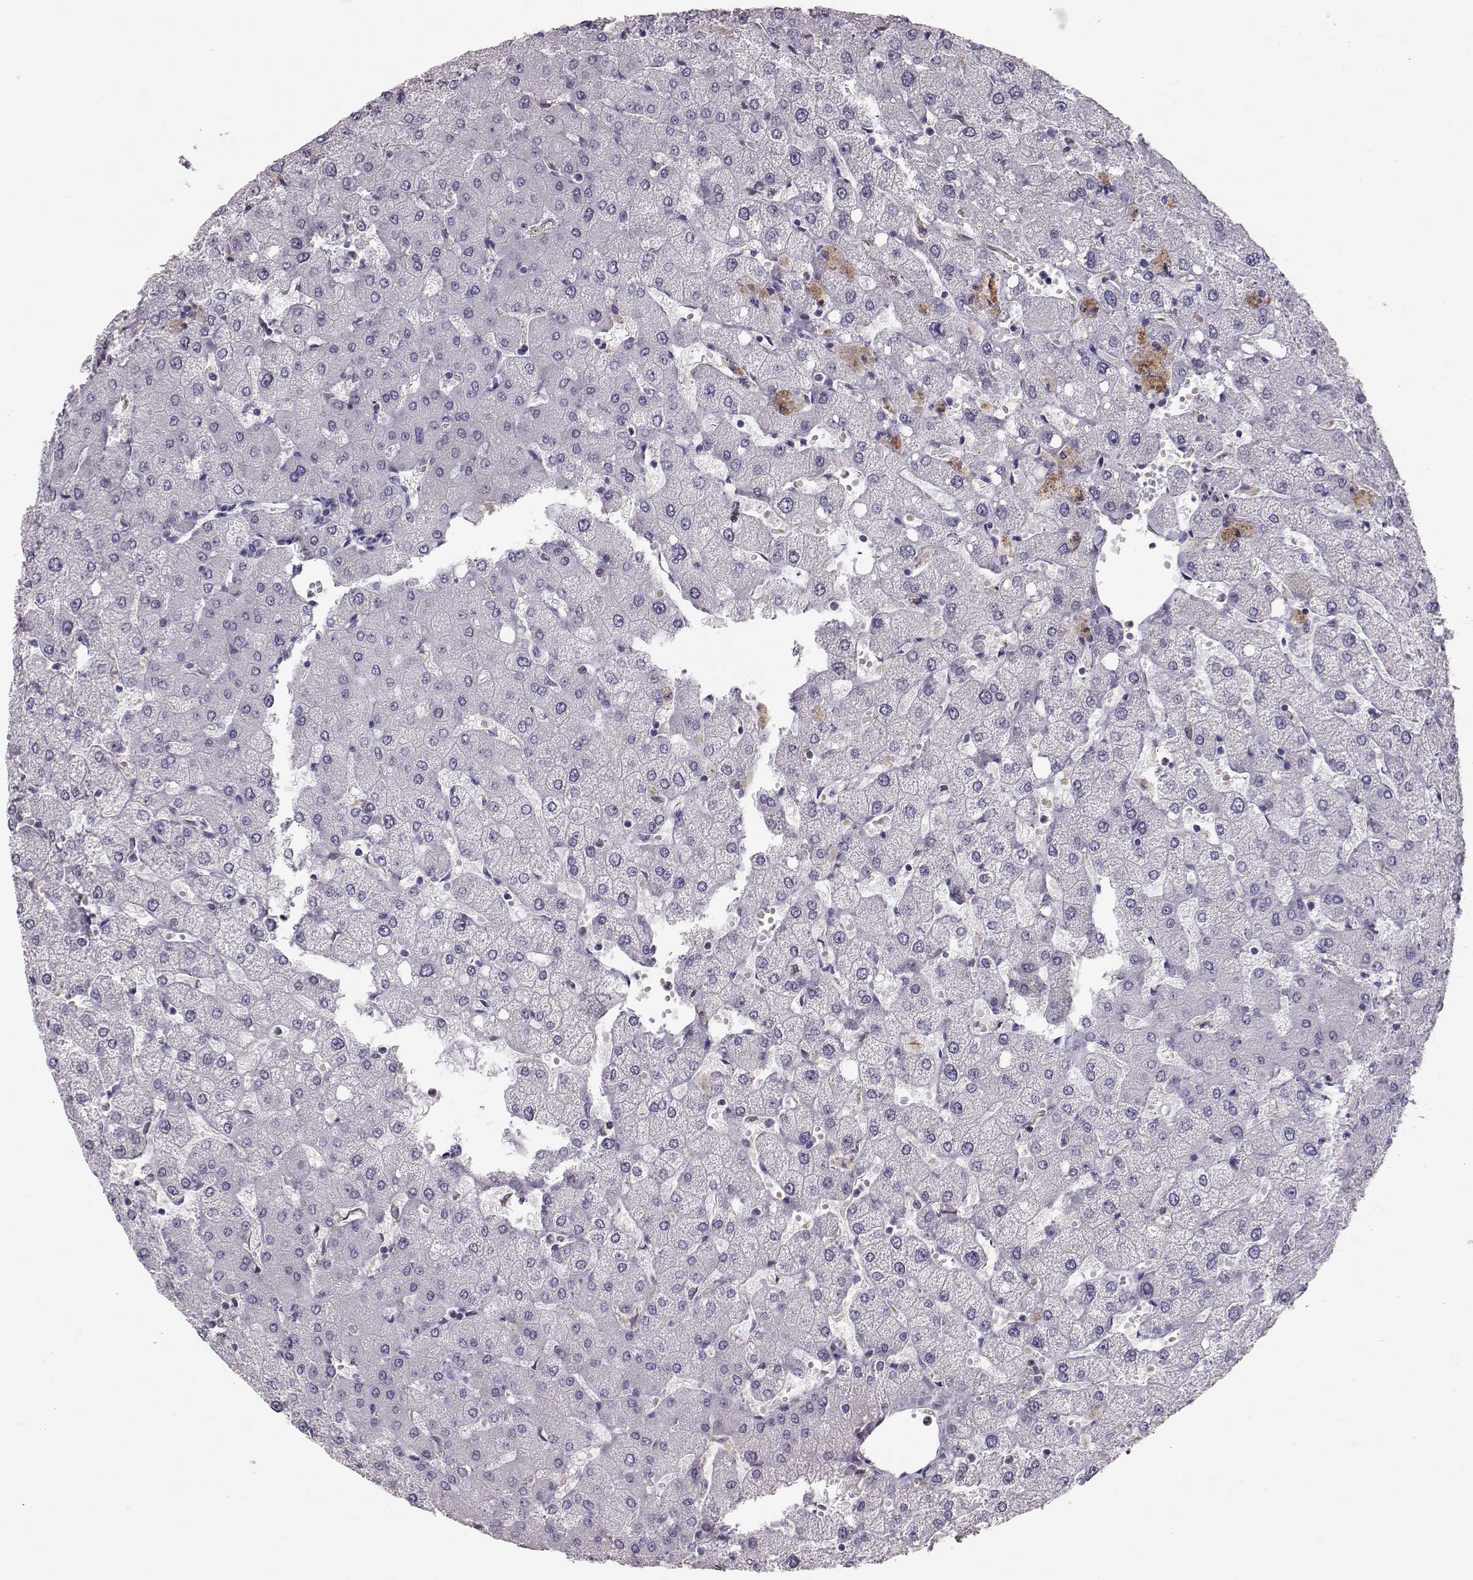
{"staining": {"intensity": "negative", "quantity": "none", "location": "none"}, "tissue": "liver", "cell_type": "Cholangiocytes", "image_type": "normal", "snomed": [{"axis": "morphology", "description": "Normal tissue, NOS"}, {"axis": "topography", "description": "Liver"}], "caption": "A high-resolution image shows immunohistochemistry (IHC) staining of benign liver, which reveals no significant expression in cholangiocytes.", "gene": "POU1F1", "patient": {"sex": "female", "age": 54}}